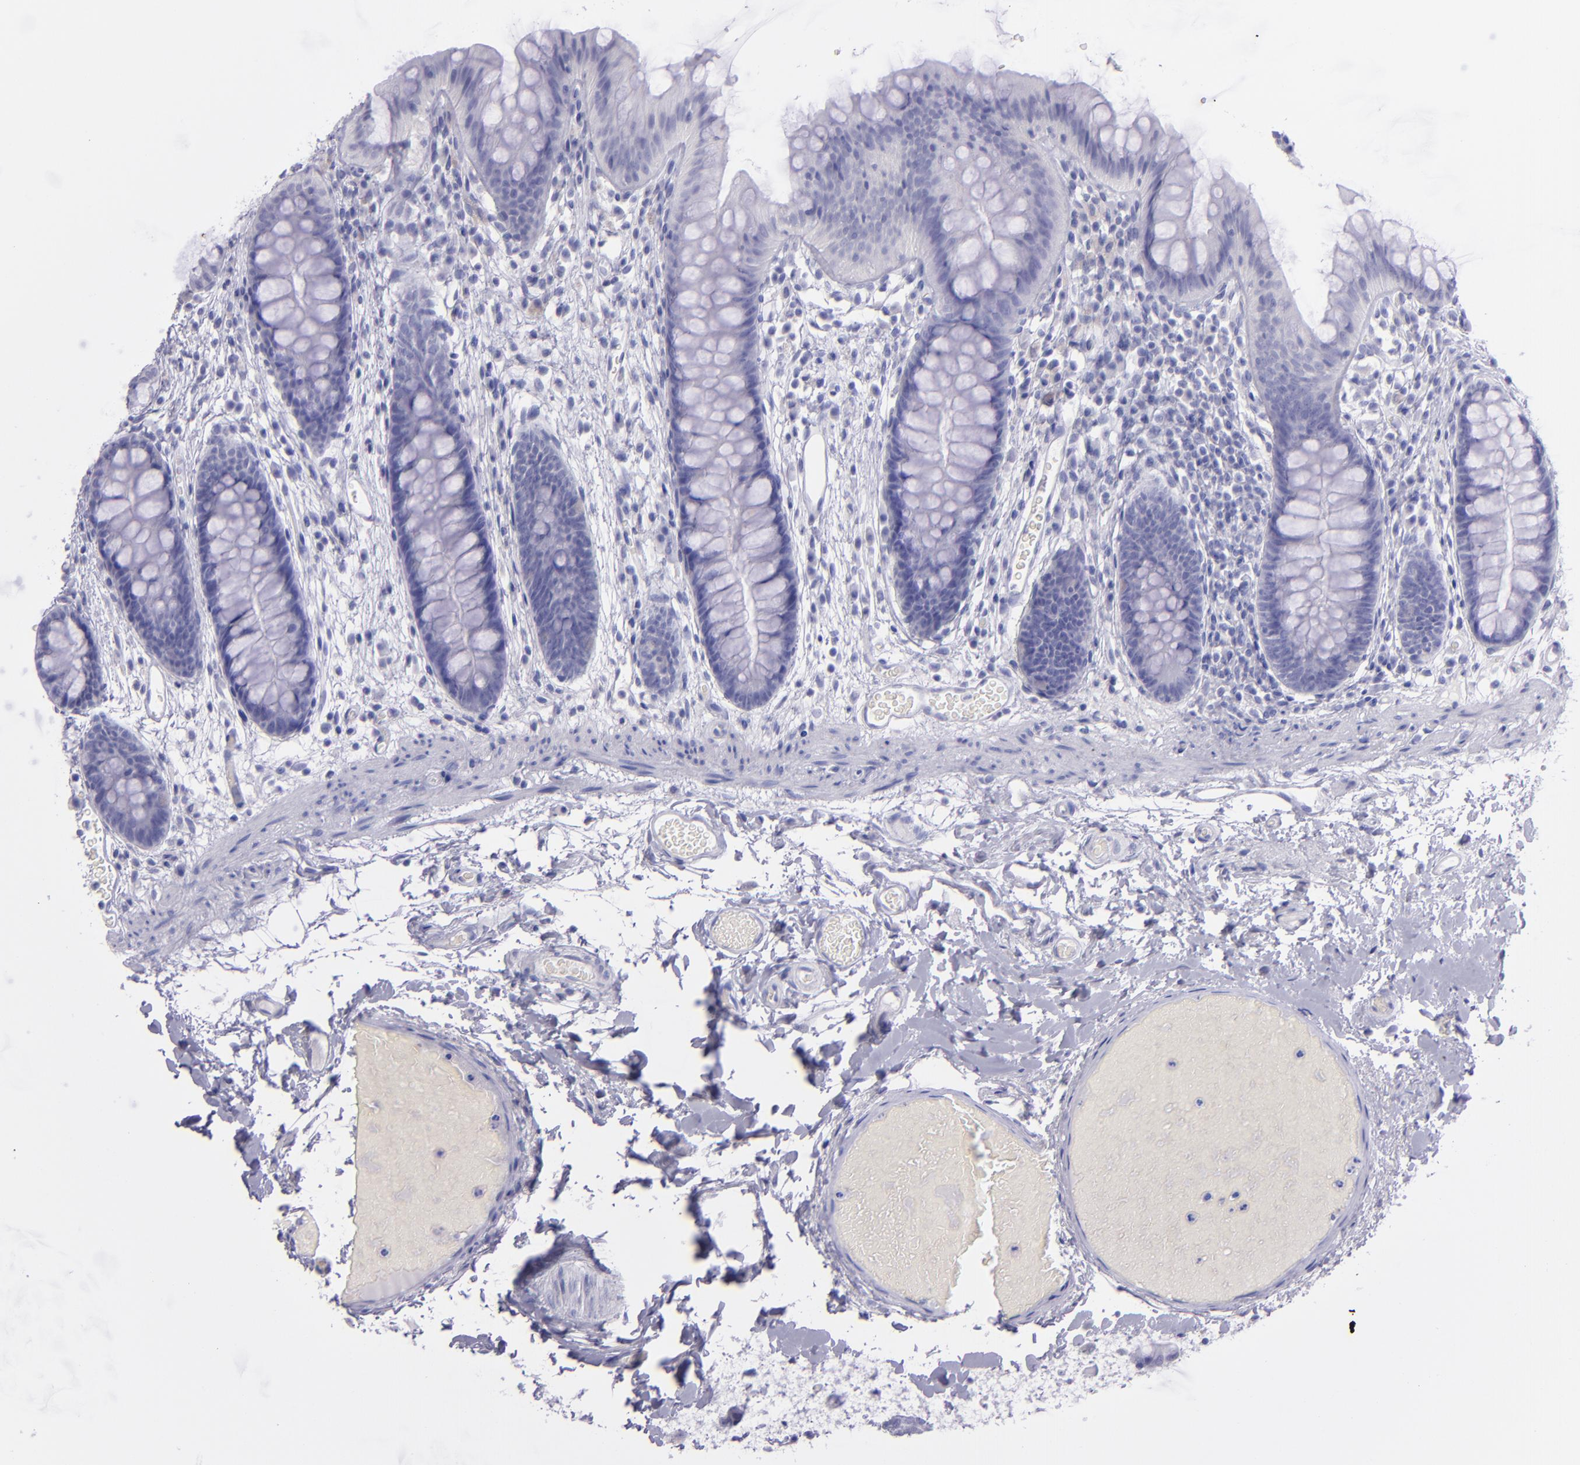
{"staining": {"intensity": "negative", "quantity": "none", "location": "none"}, "tissue": "colon", "cell_type": "Endothelial cells", "image_type": "normal", "snomed": [{"axis": "morphology", "description": "Normal tissue, NOS"}, {"axis": "topography", "description": "Smooth muscle"}, {"axis": "topography", "description": "Colon"}], "caption": "Protein analysis of normal colon demonstrates no significant positivity in endothelial cells.", "gene": "TNNT3", "patient": {"sex": "male", "age": 67}}